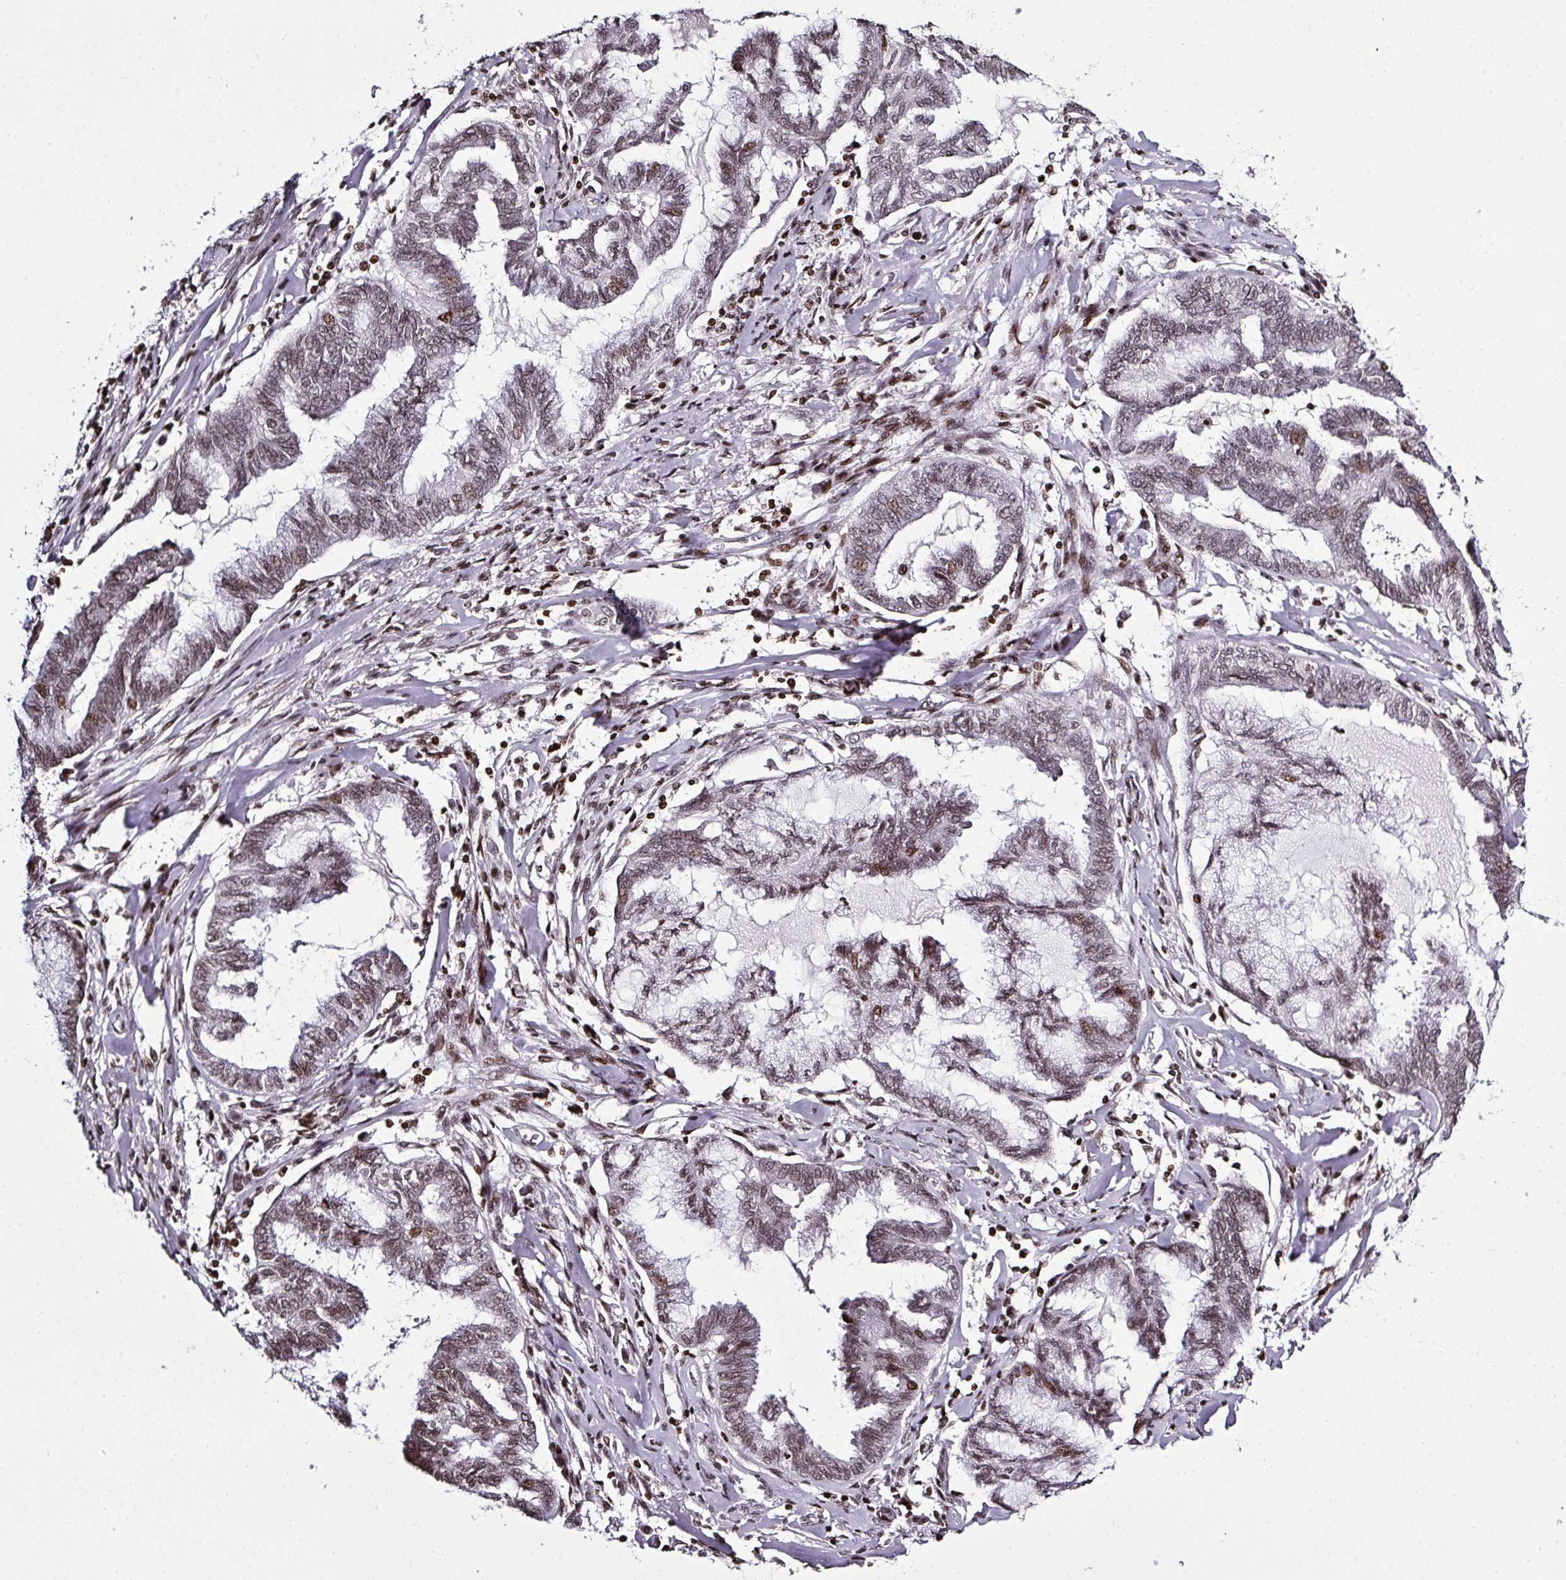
{"staining": {"intensity": "weak", "quantity": "25%-75%", "location": "nuclear"}, "tissue": "endometrial cancer", "cell_type": "Tumor cells", "image_type": "cancer", "snomed": [{"axis": "morphology", "description": "Adenocarcinoma, NOS"}, {"axis": "topography", "description": "Endometrium"}], "caption": "Immunohistochemical staining of endometrial cancer reveals low levels of weak nuclear protein expression in about 25%-75% of tumor cells. Nuclei are stained in blue.", "gene": "RASL11A", "patient": {"sex": "female", "age": 86}}